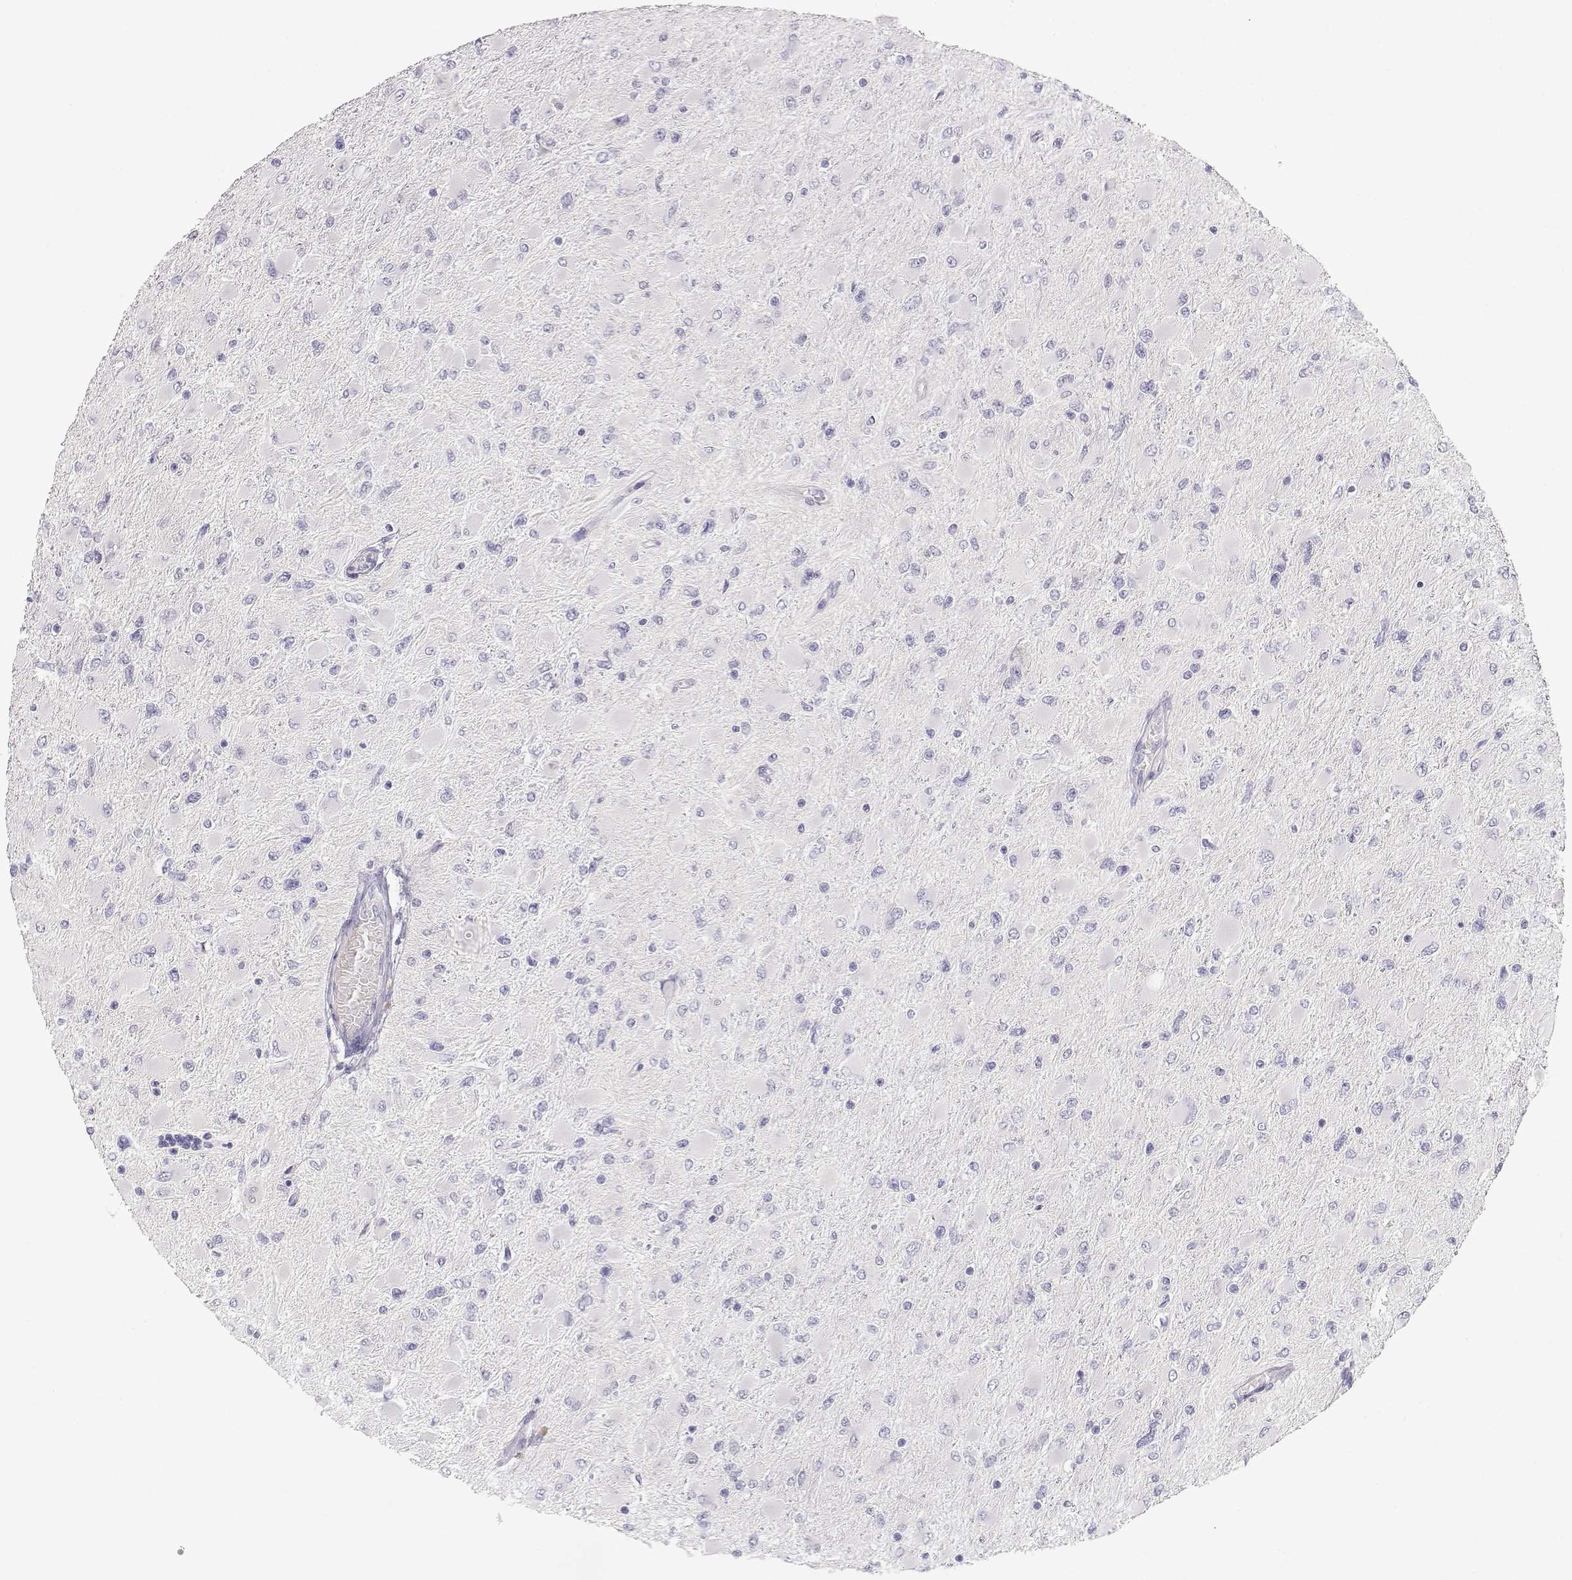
{"staining": {"intensity": "negative", "quantity": "none", "location": "none"}, "tissue": "glioma", "cell_type": "Tumor cells", "image_type": "cancer", "snomed": [{"axis": "morphology", "description": "Glioma, malignant, High grade"}, {"axis": "topography", "description": "Cerebral cortex"}], "caption": "Immunohistochemistry of high-grade glioma (malignant) displays no positivity in tumor cells.", "gene": "CDHR1", "patient": {"sex": "female", "age": 36}}